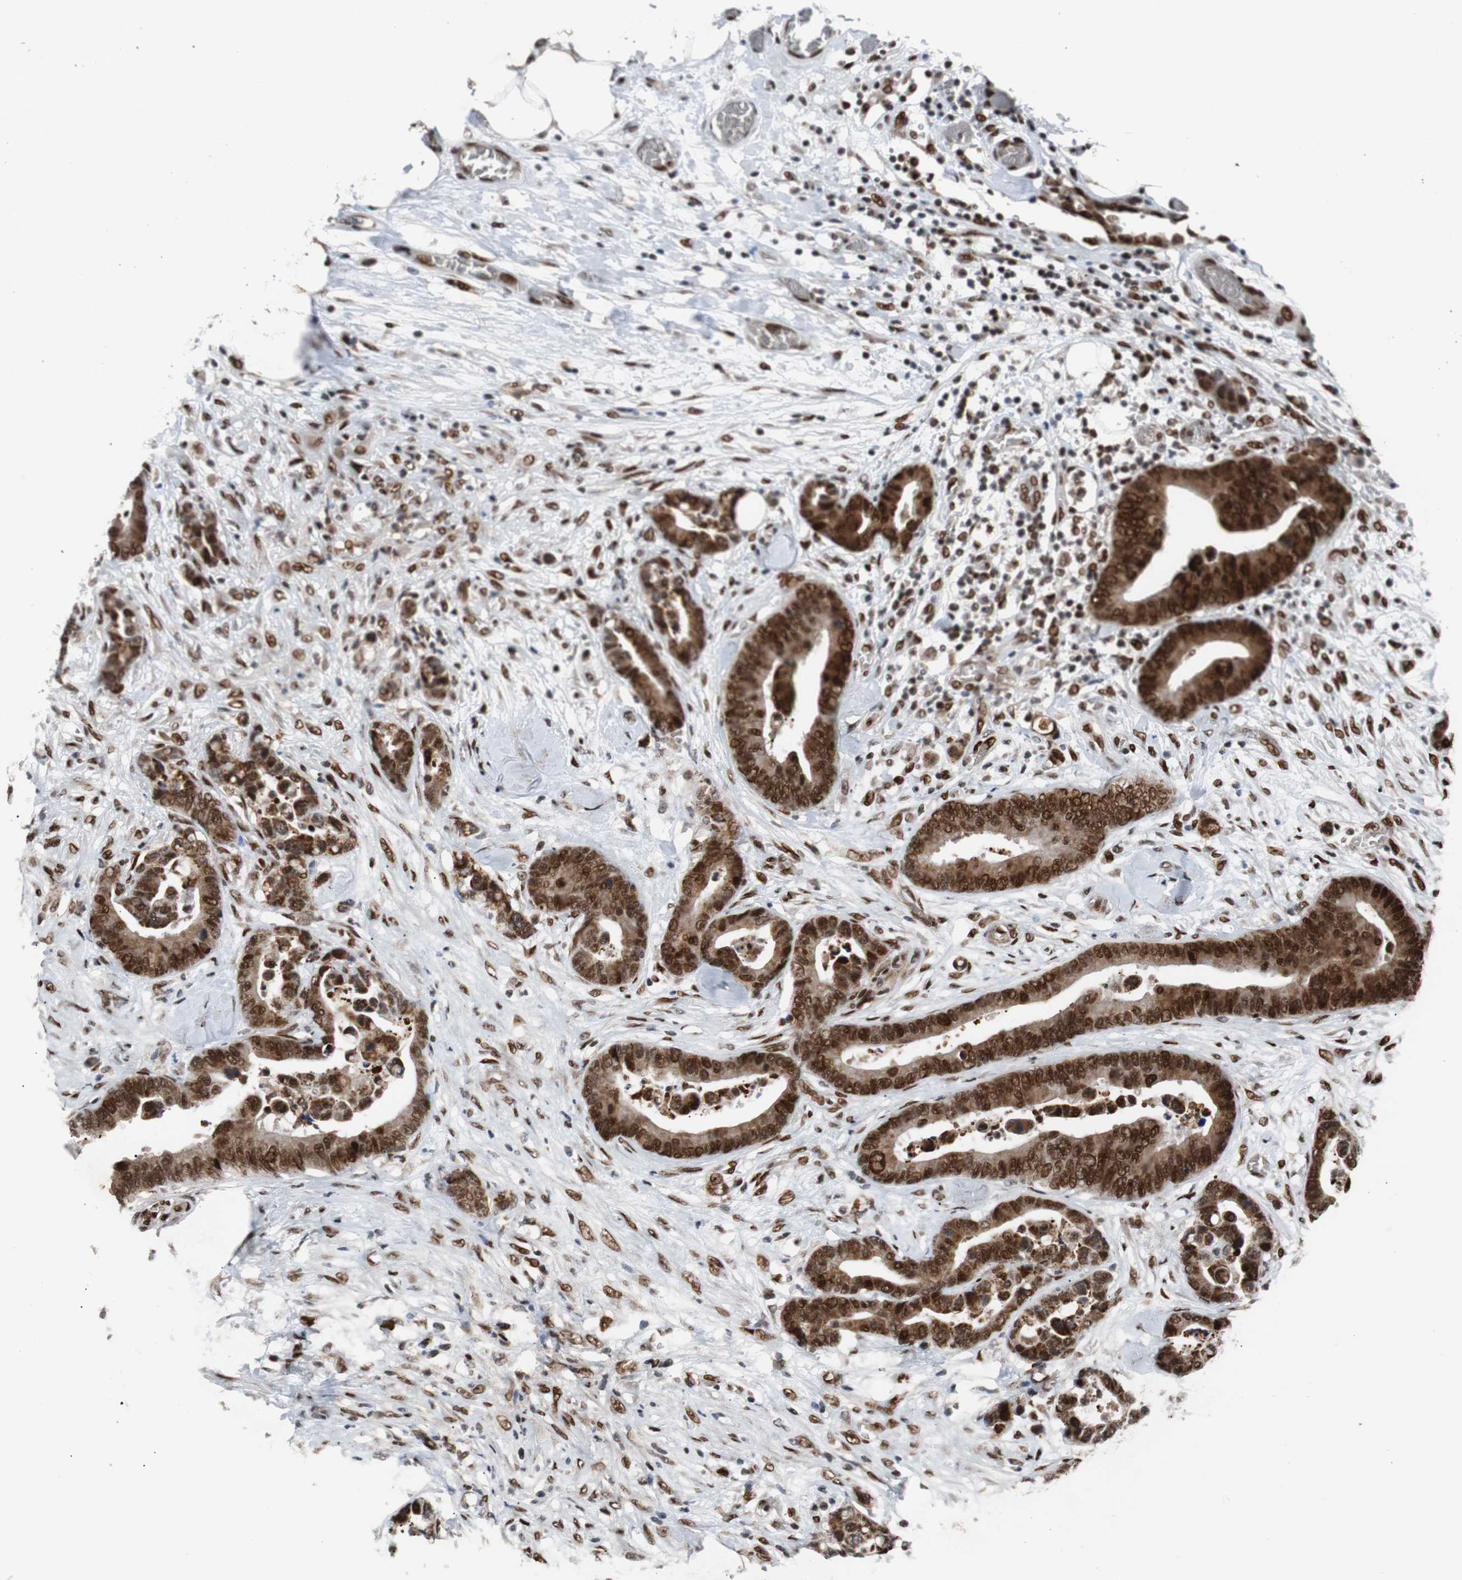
{"staining": {"intensity": "strong", "quantity": ">75%", "location": "cytoplasmic/membranous,nuclear"}, "tissue": "colorectal cancer", "cell_type": "Tumor cells", "image_type": "cancer", "snomed": [{"axis": "morphology", "description": "Adenocarcinoma, NOS"}, {"axis": "topography", "description": "Colon"}], "caption": "Approximately >75% of tumor cells in human colorectal cancer (adenocarcinoma) exhibit strong cytoplasmic/membranous and nuclear protein expression as visualized by brown immunohistochemical staining.", "gene": "NBL1", "patient": {"sex": "male", "age": 82}}